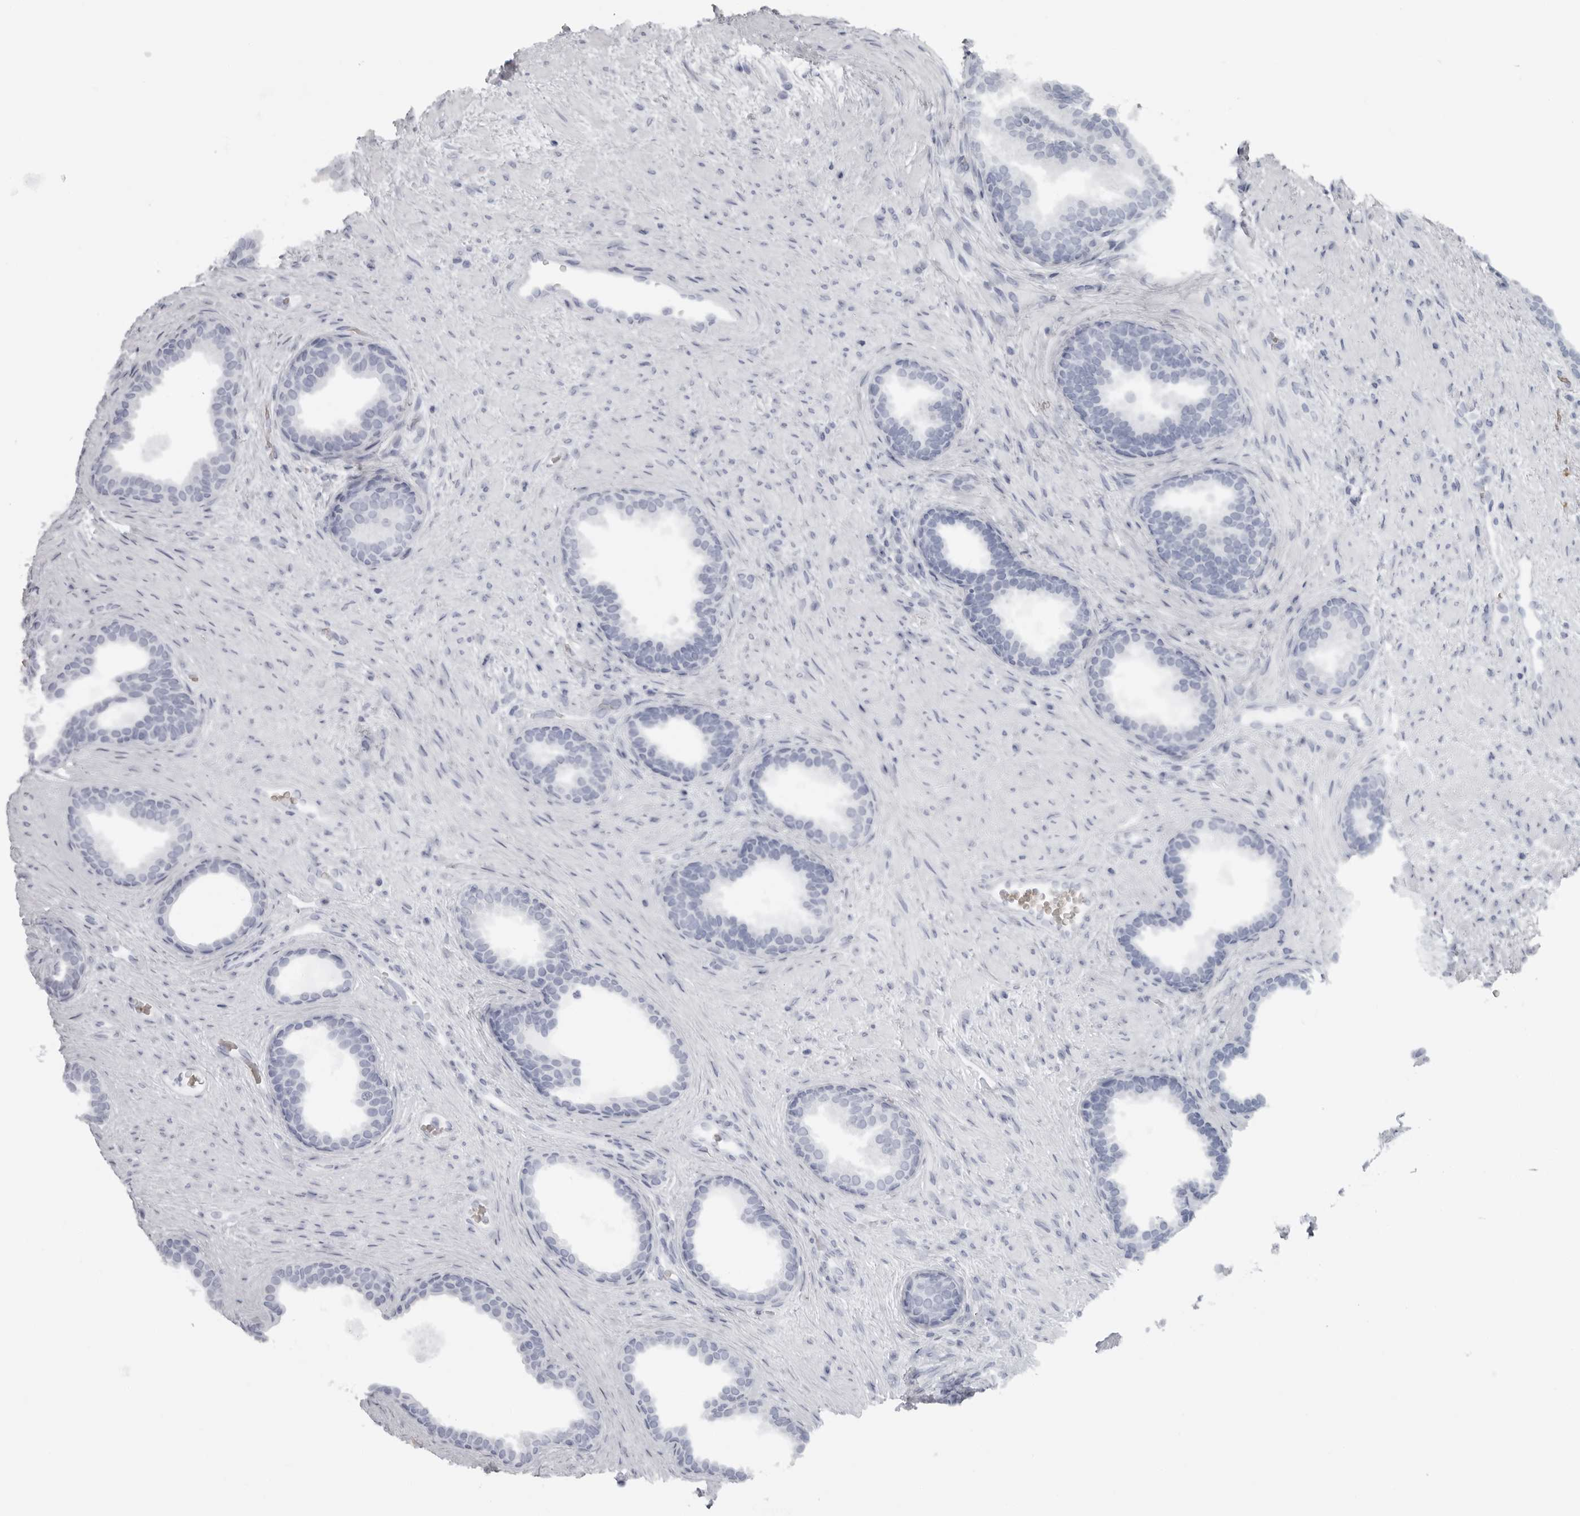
{"staining": {"intensity": "negative", "quantity": "none", "location": "none"}, "tissue": "prostate", "cell_type": "Glandular cells", "image_type": "normal", "snomed": [{"axis": "morphology", "description": "Normal tissue, NOS"}, {"axis": "topography", "description": "Prostate"}], "caption": "Protein analysis of unremarkable prostate shows no significant expression in glandular cells.", "gene": "EPB41", "patient": {"sex": "male", "age": 76}}